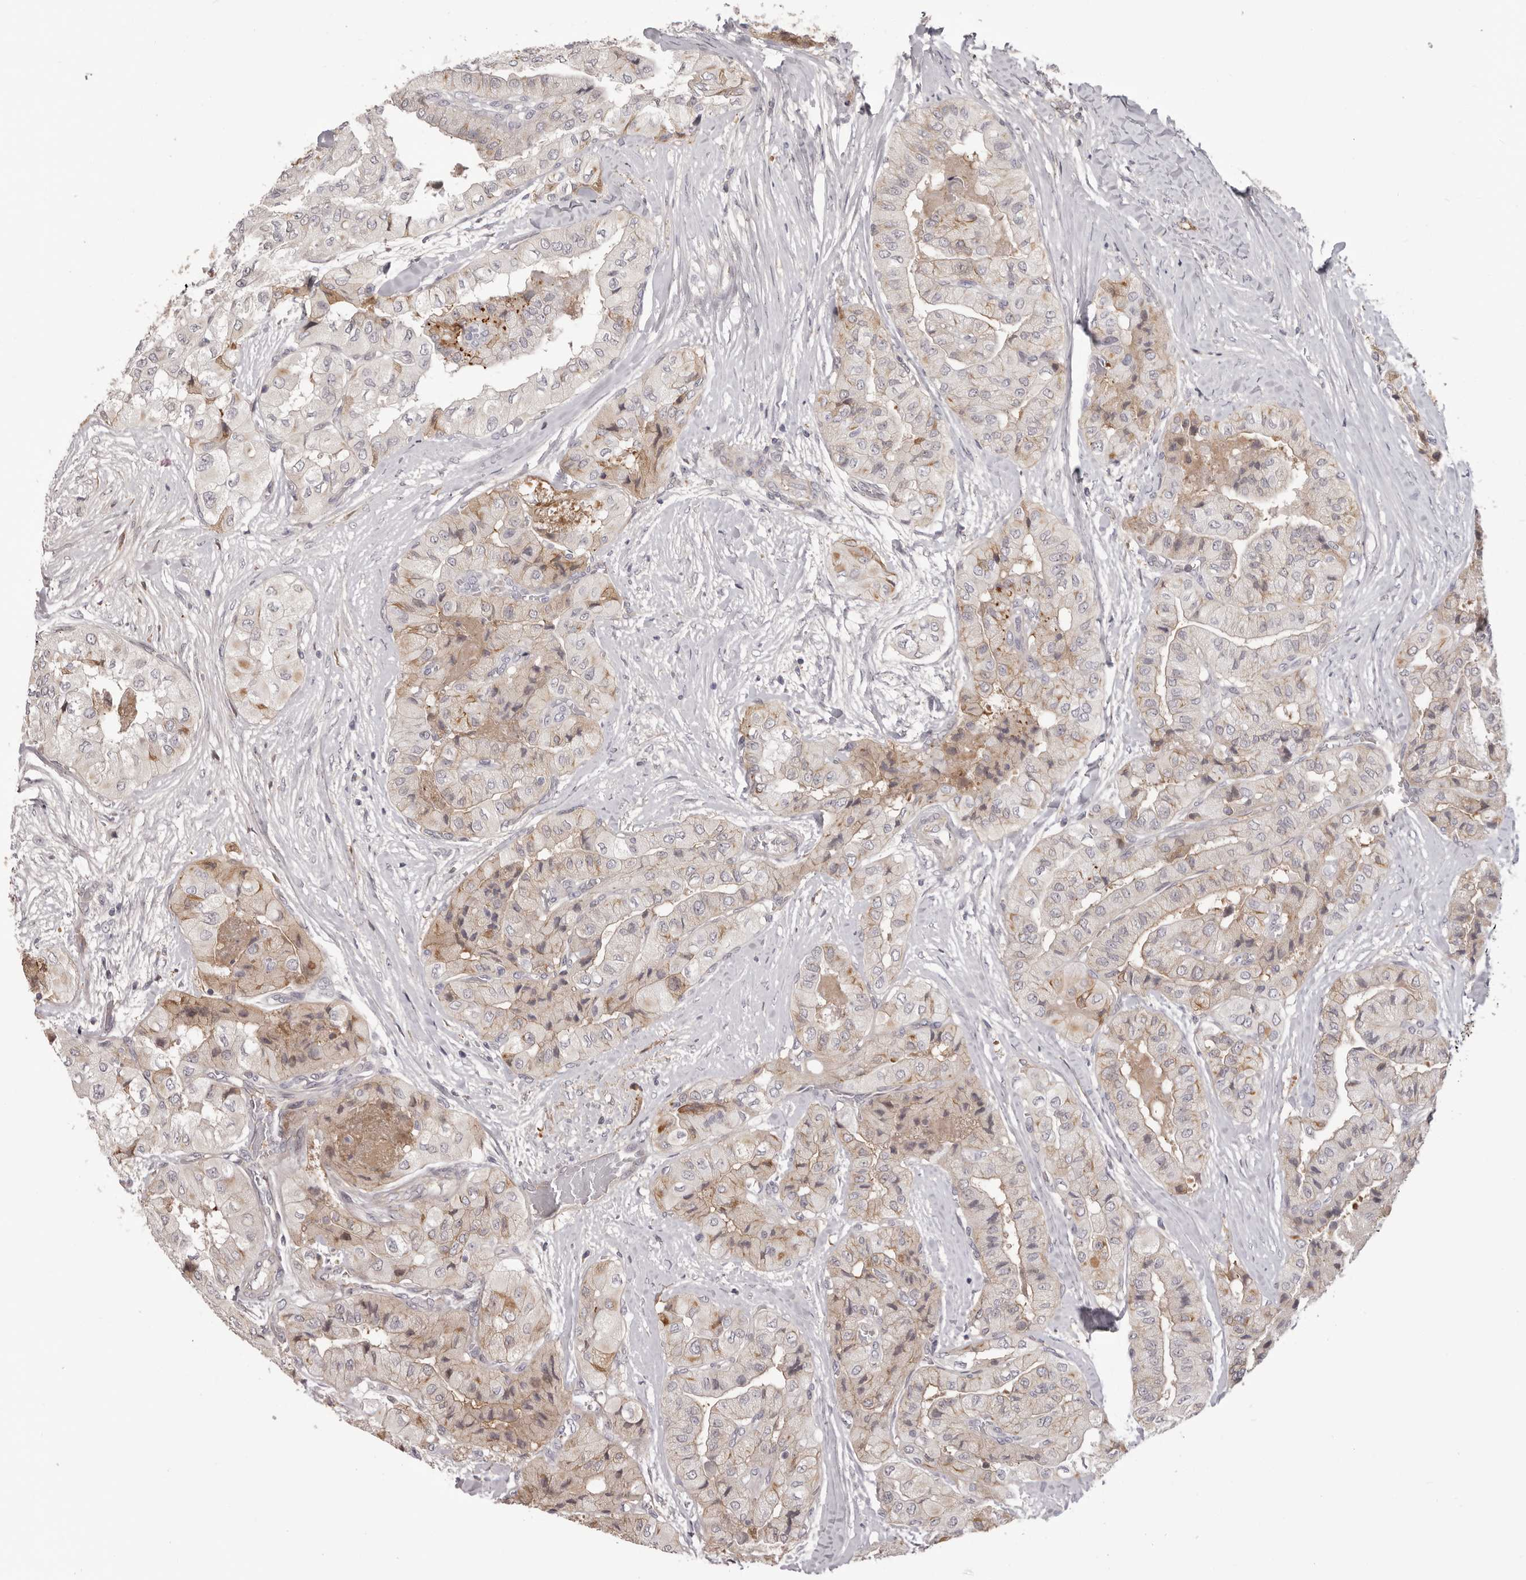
{"staining": {"intensity": "weak", "quantity": "25%-75%", "location": "cytoplasmic/membranous"}, "tissue": "thyroid cancer", "cell_type": "Tumor cells", "image_type": "cancer", "snomed": [{"axis": "morphology", "description": "Papillary adenocarcinoma, NOS"}, {"axis": "topography", "description": "Thyroid gland"}], "caption": "A brown stain highlights weak cytoplasmic/membranous expression of a protein in papillary adenocarcinoma (thyroid) tumor cells.", "gene": "OTUD3", "patient": {"sex": "female", "age": 59}}